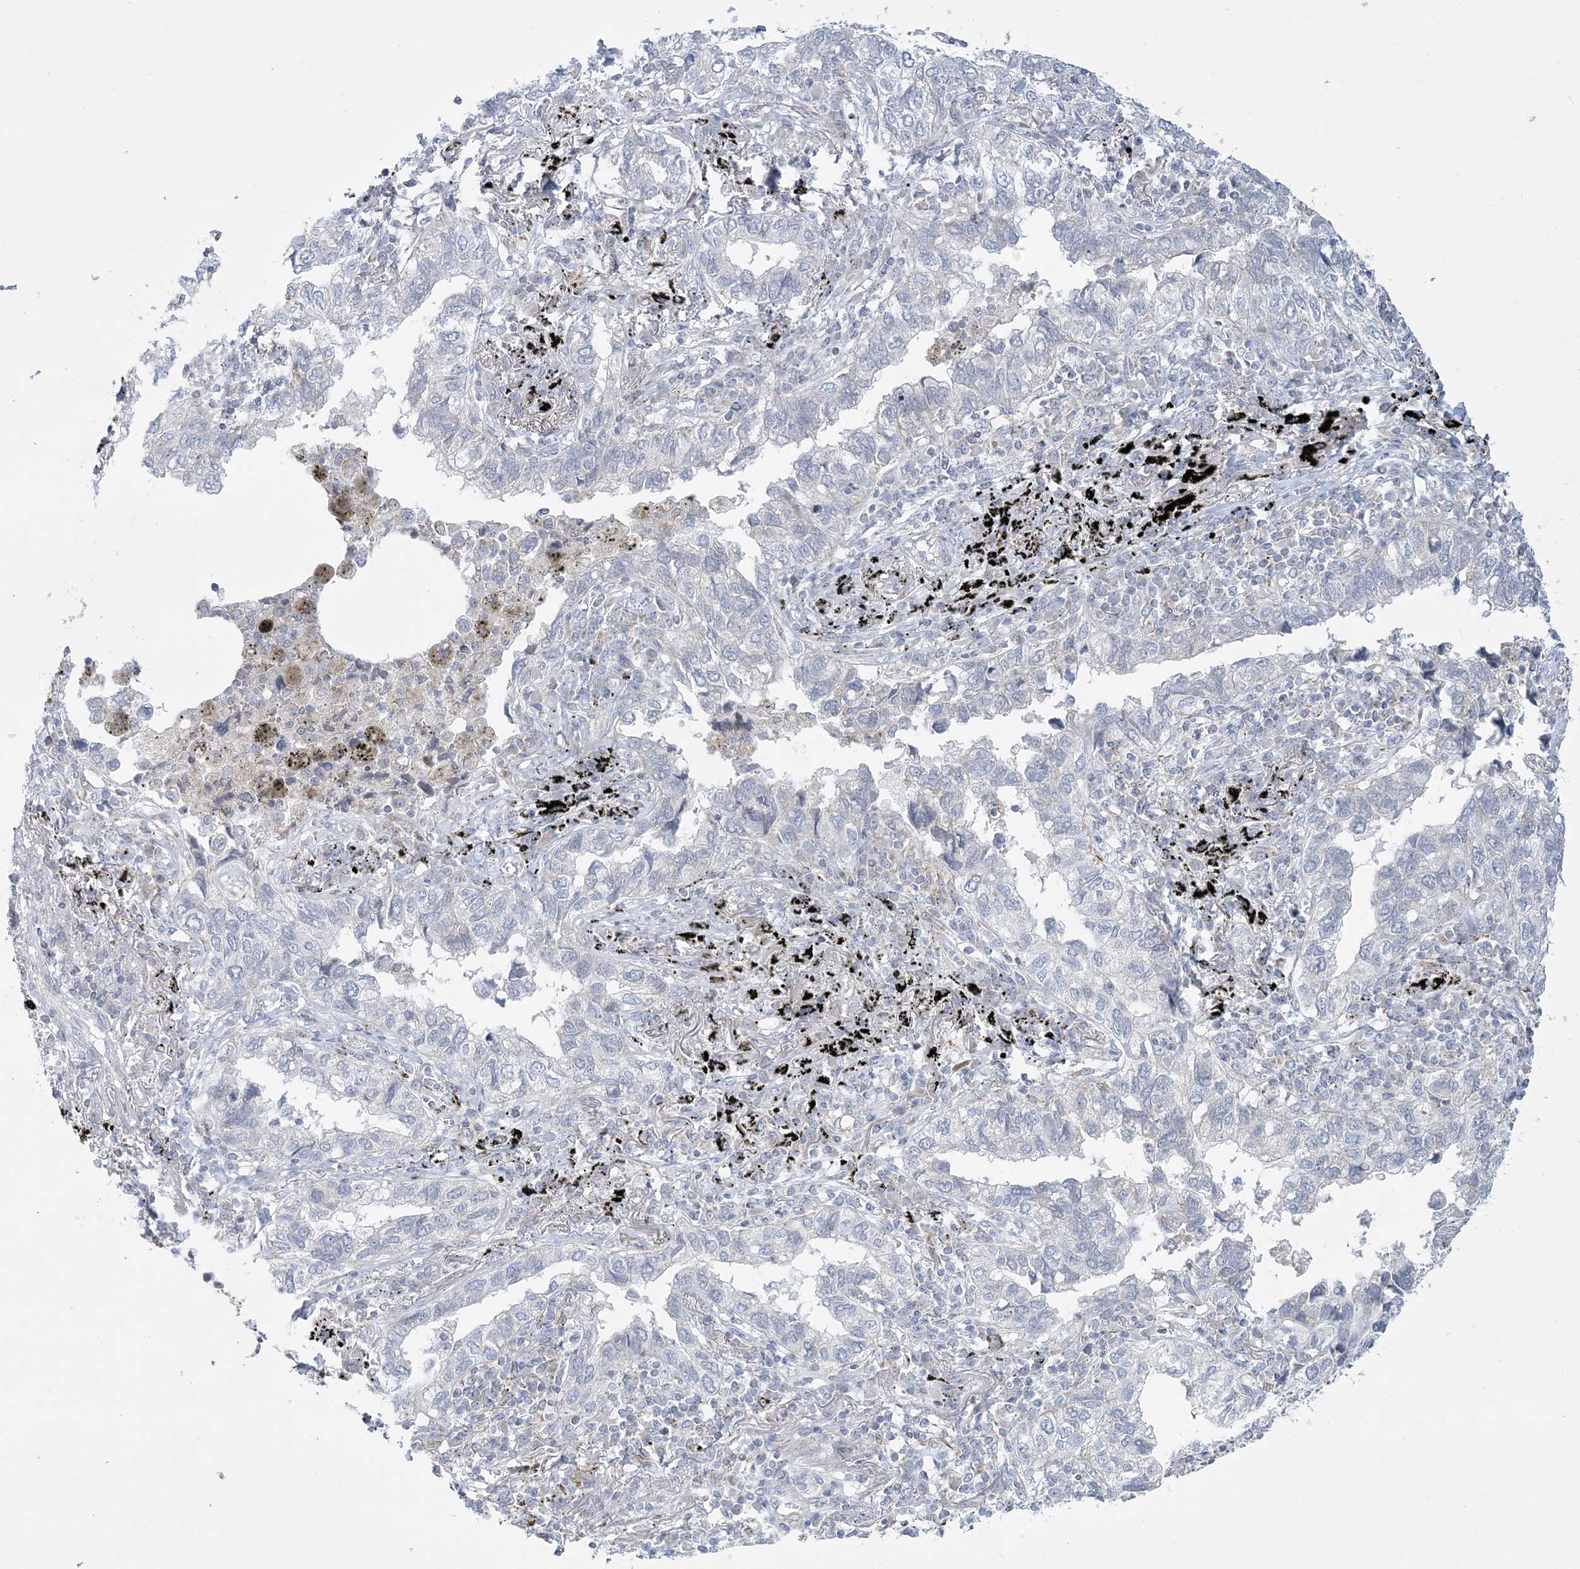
{"staining": {"intensity": "negative", "quantity": "none", "location": "none"}, "tissue": "lung cancer", "cell_type": "Tumor cells", "image_type": "cancer", "snomed": [{"axis": "morphology", "description": "Adenocarcinoma, NOS"}, {"axis": "topography", "description": "Lung"}], "caption": "High power microscopy histopathology image of an IHC micrograph of lung adenocarcinoma, revealing no significant staining in tumor cells.", "gene": "TBC1D7", "patient": {"sex": "male", "age": 65}}